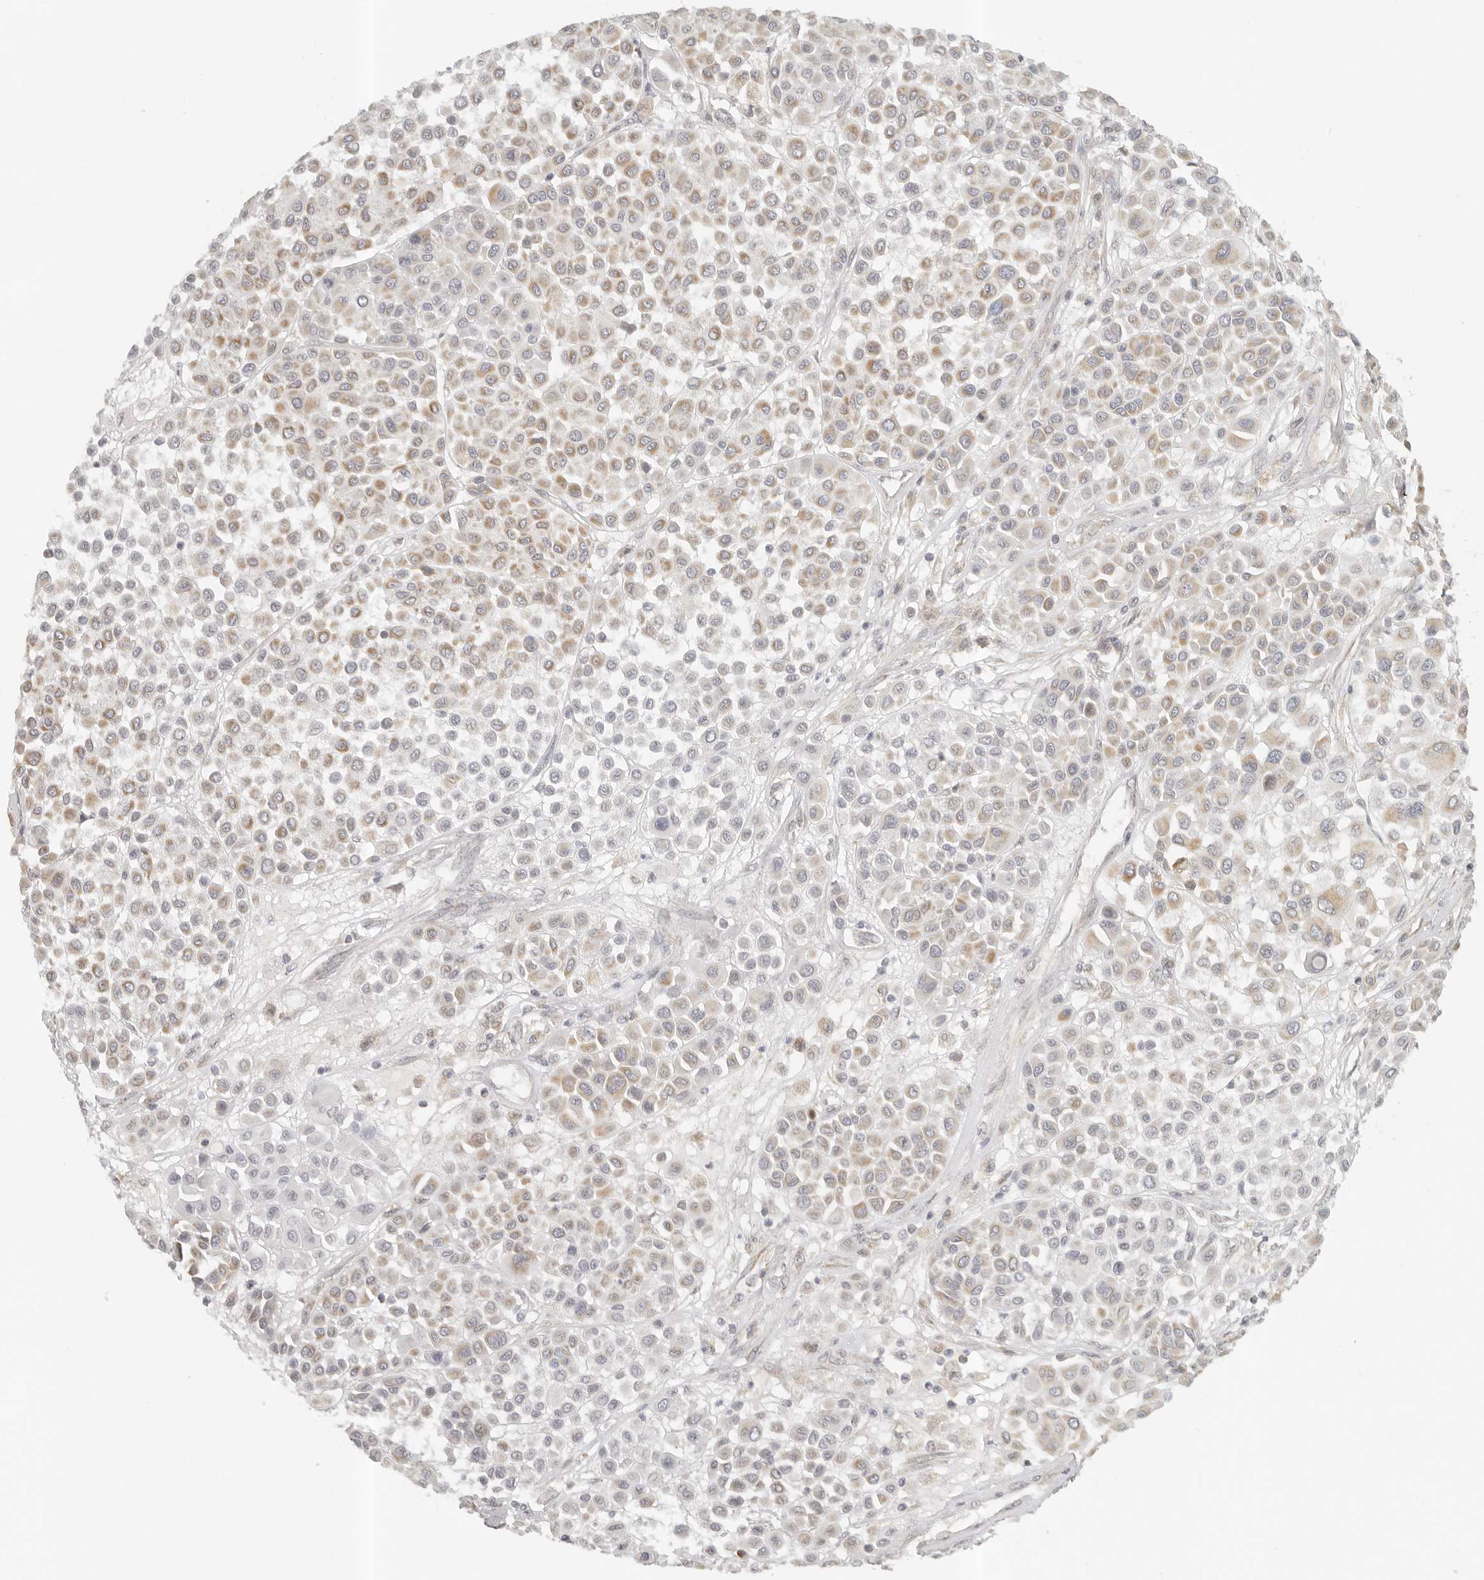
{"staining": {"intensity": "moderate", "quantity": "25%-75%", "location": "cytoplasmic/membranous"}, "tissue": "melanoma", "cell_type": "Tumor cells", "image_type": "cancer", "snomed": [{"axis": "morphology", "description": "Malignant melanoma, Metastatic site"}, {"axis": "topography", "description": "Soft tissue"}], "caption": "Protein positivity by immunohistochemistry shows moderate cytoplasmic/membranous expression in approximately 25%-75% of tumor cells in melanoma.", "gene": "KDF1", "patient": {"sex": "male", "age": 41}}